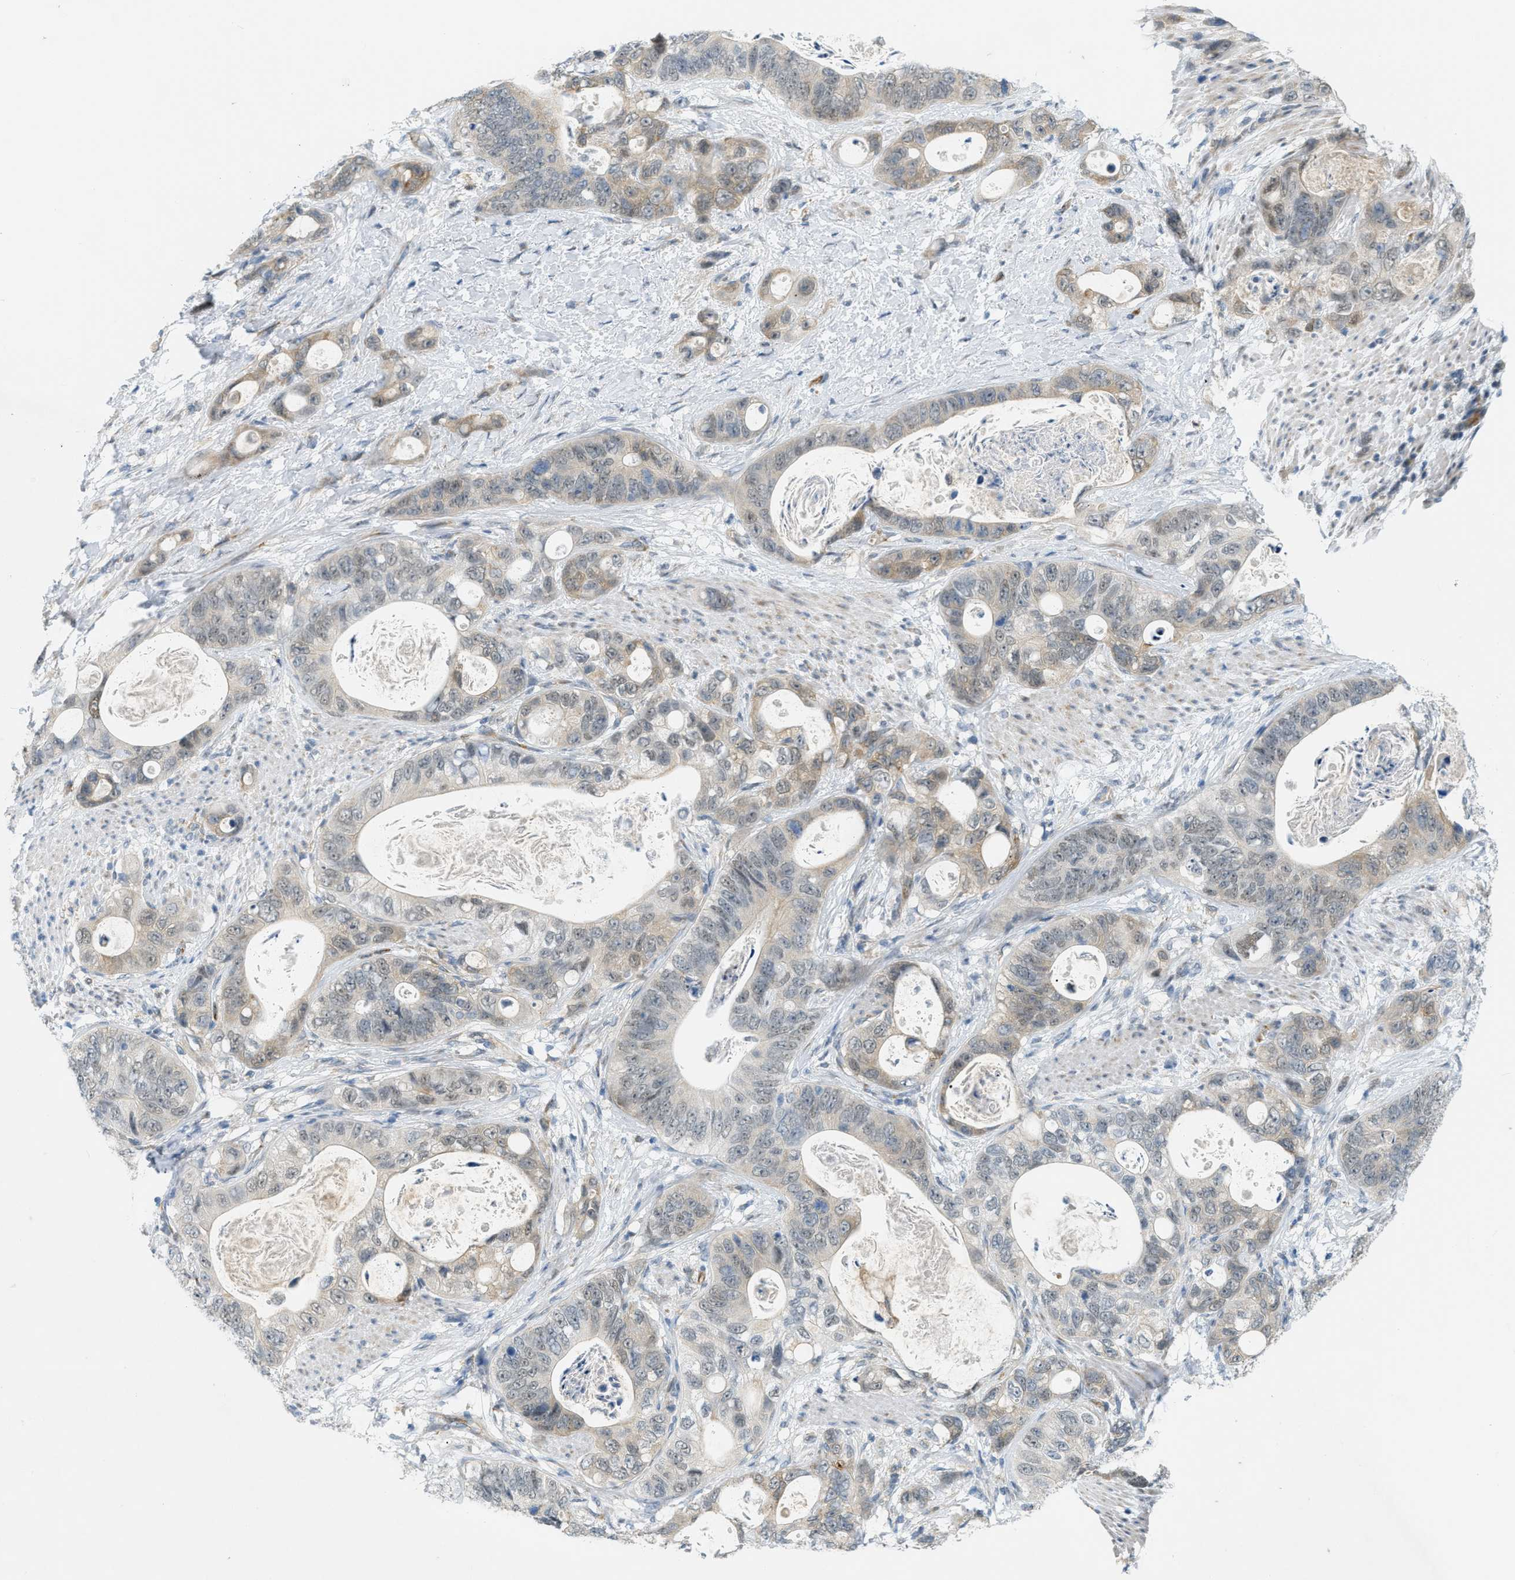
{"staining": {"intensity": "weak", "quantity": ">75%", "location": "cytoplasmic/membranous"}, "tissue": "stomach cancer", "cell_type": "Tumor cells", "image_type": "cancer", "snomed": [{"axis": "morphology", "description": "Normal tissue, NOS"}, {"axis": "morphology", "description": "Adenocarcinoma, NOS"}, {"axis": "topography", "description": "Stomach"}], "caption": "A micrograph of stomach adenocarcinoma stained for a protein reveals weak cytoplasmic/membranous brown staining in tumor cells.", "gene": "ZNF408", "patient": {"sex": "female", "age": 89}}